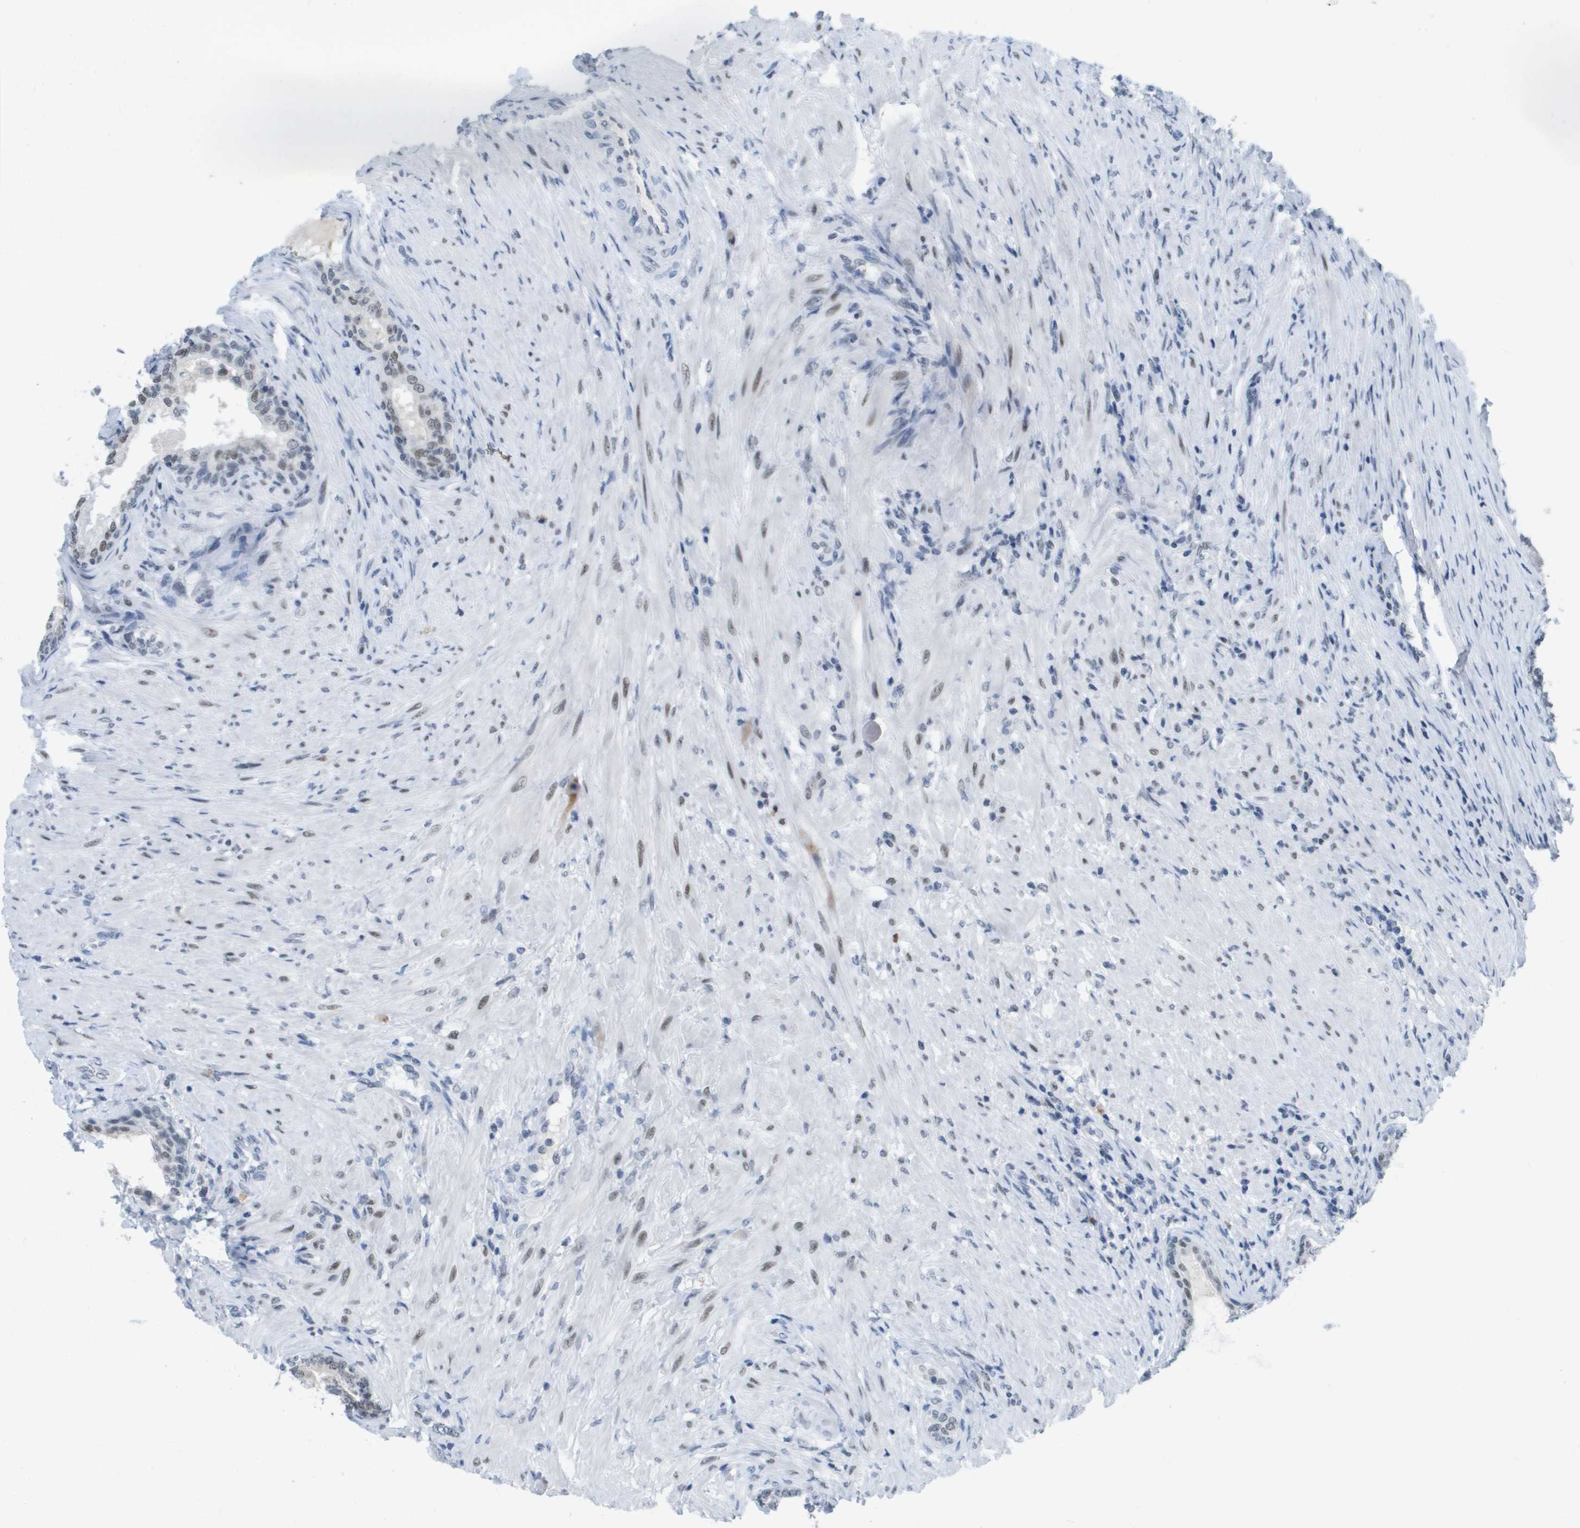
{"staining": {"intensity": "moderate", "quantity": ">75%", "location": "nuclear"}, "tissue": "prostate", "cell_type": "Glandular cells", "image_type": "normal", "snomed": [{"axis": "morphology", "description": "Normal tissue, NOS"}, {"axis": "topography", "description": "Prostate"}], "caption": "Protein expression analysis of normal prostate exhibits moderate nuclear expression in about >75% of glandular cells. The protein is shown in brown color, while the nuclei are stained blue.", "gene": "TP53RK", "patient": {"sex": "male", "age": 76}}